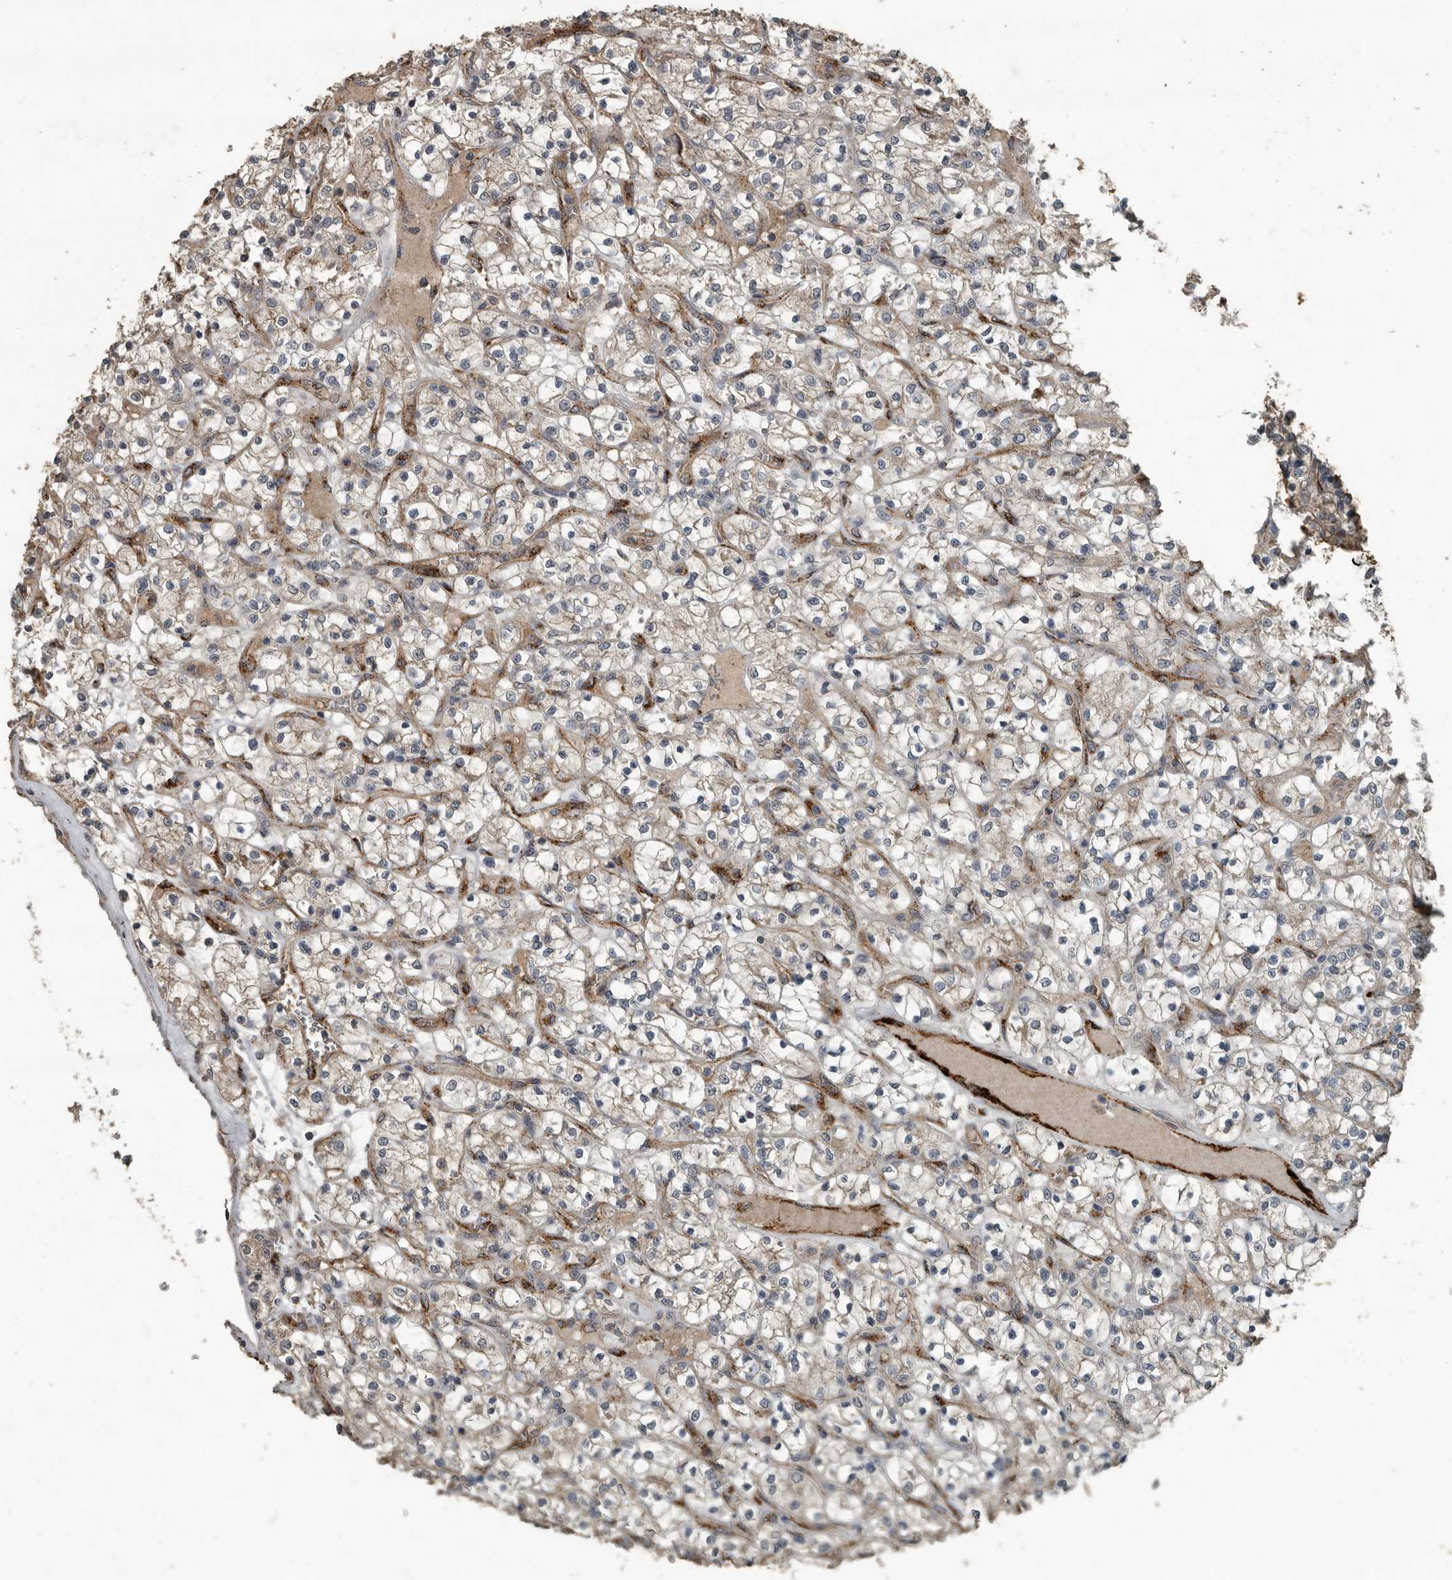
{"staining": {"intensity": "negative", "quantity": "none", "location": "none"}, "tissue": "renal cancer", "cell_type": "Tumor cells", "image_type": "cancer", "snomed": [{"axis": "morphology", "description": "Adenocarcinoma, NOS"}, {"axis": "topography", "description": "Kidney"}], "caption": "Renal cancer (adenocarcinoma) was stained to show a protein in brown. There is no significant expression in tumor cells.", "gene": "IL15RA", "patient": {"sex": "female", "age": 69}}